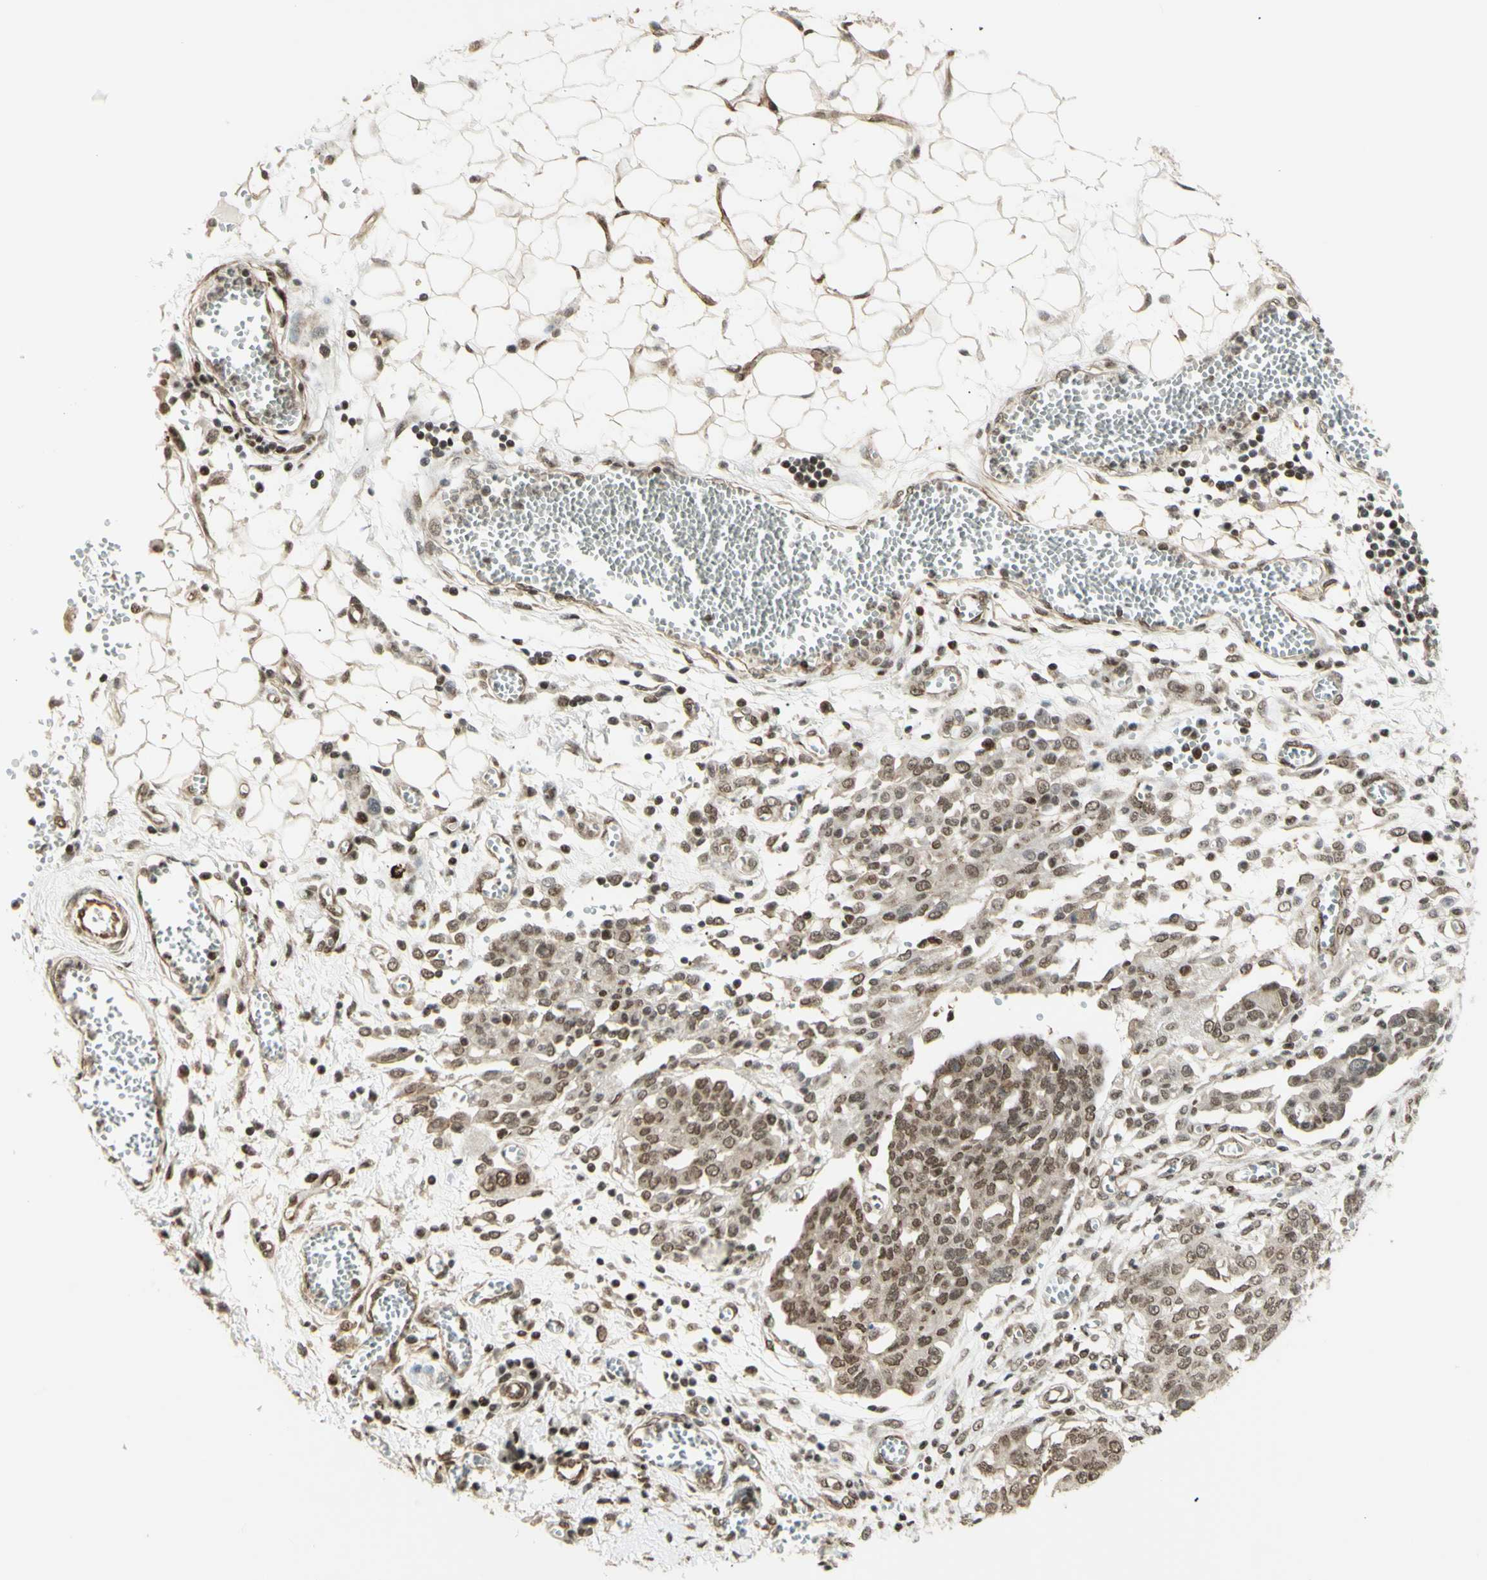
{"staining": {"intensity": "weak", "quantity": ">75%", "location": "nuclear"}, "tissue": "ovarian cancer", "cell_type": "Tumor cells", "image_type": "cancer", "snomed": [{"axis": "morphology", "description": "Cystadenocarcinoma, serous, NOS"}, {"axis": "topography", "description": "Soft tissue"}, {"axis": "topography", "description": "Ovary"}], "caption": "The immunohistochemical stain labels weak nuclear expression in tumor cells of ovarian cancer (serous cystadenocarcinoma) tissue. (Stains: DAB (3,3'-diaminobenzidine) in brown, nuclei in blue, Microscopy: brightfield microscopy at high magnification).", "gene": "ZMYM6", "patient": {"sex": "female", "age": 57}}